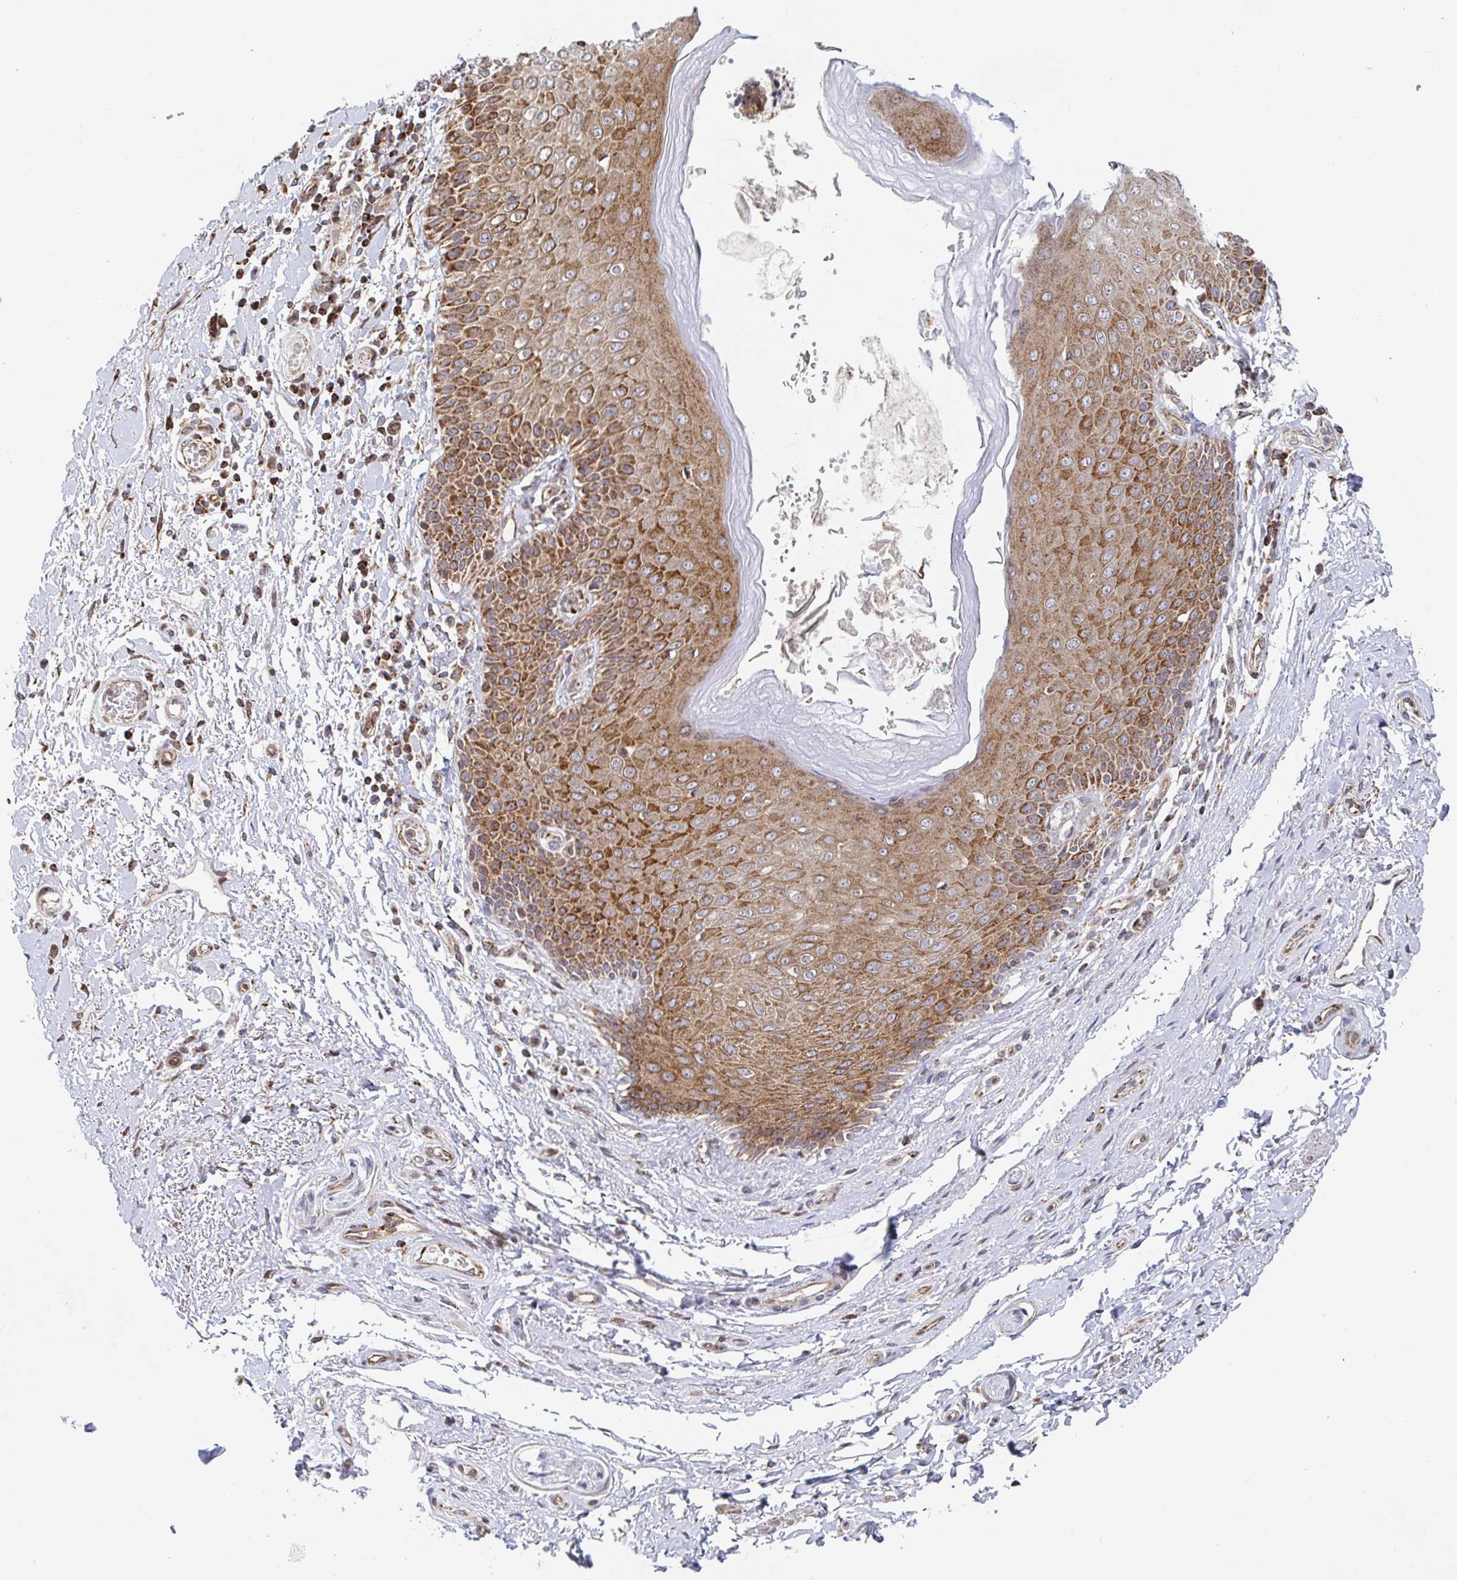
{"staining": {"intensity": "negative", "quantity": "none", "location": "none"}, "tissue": "adipose tissue", "cell_type": "Adipocytes", "image_type": "normal", "snomed": [{"axis": "morphology", "description": "Normal tissue, NOS"}, {"axis": "topography", "description": "Peripheral nerve tissue"}], "caption": "Adipocytes show no significant positivity in normal adipose tissue.", "gene": "STARD8", "patient": {"sex": "male", "age": 51}}